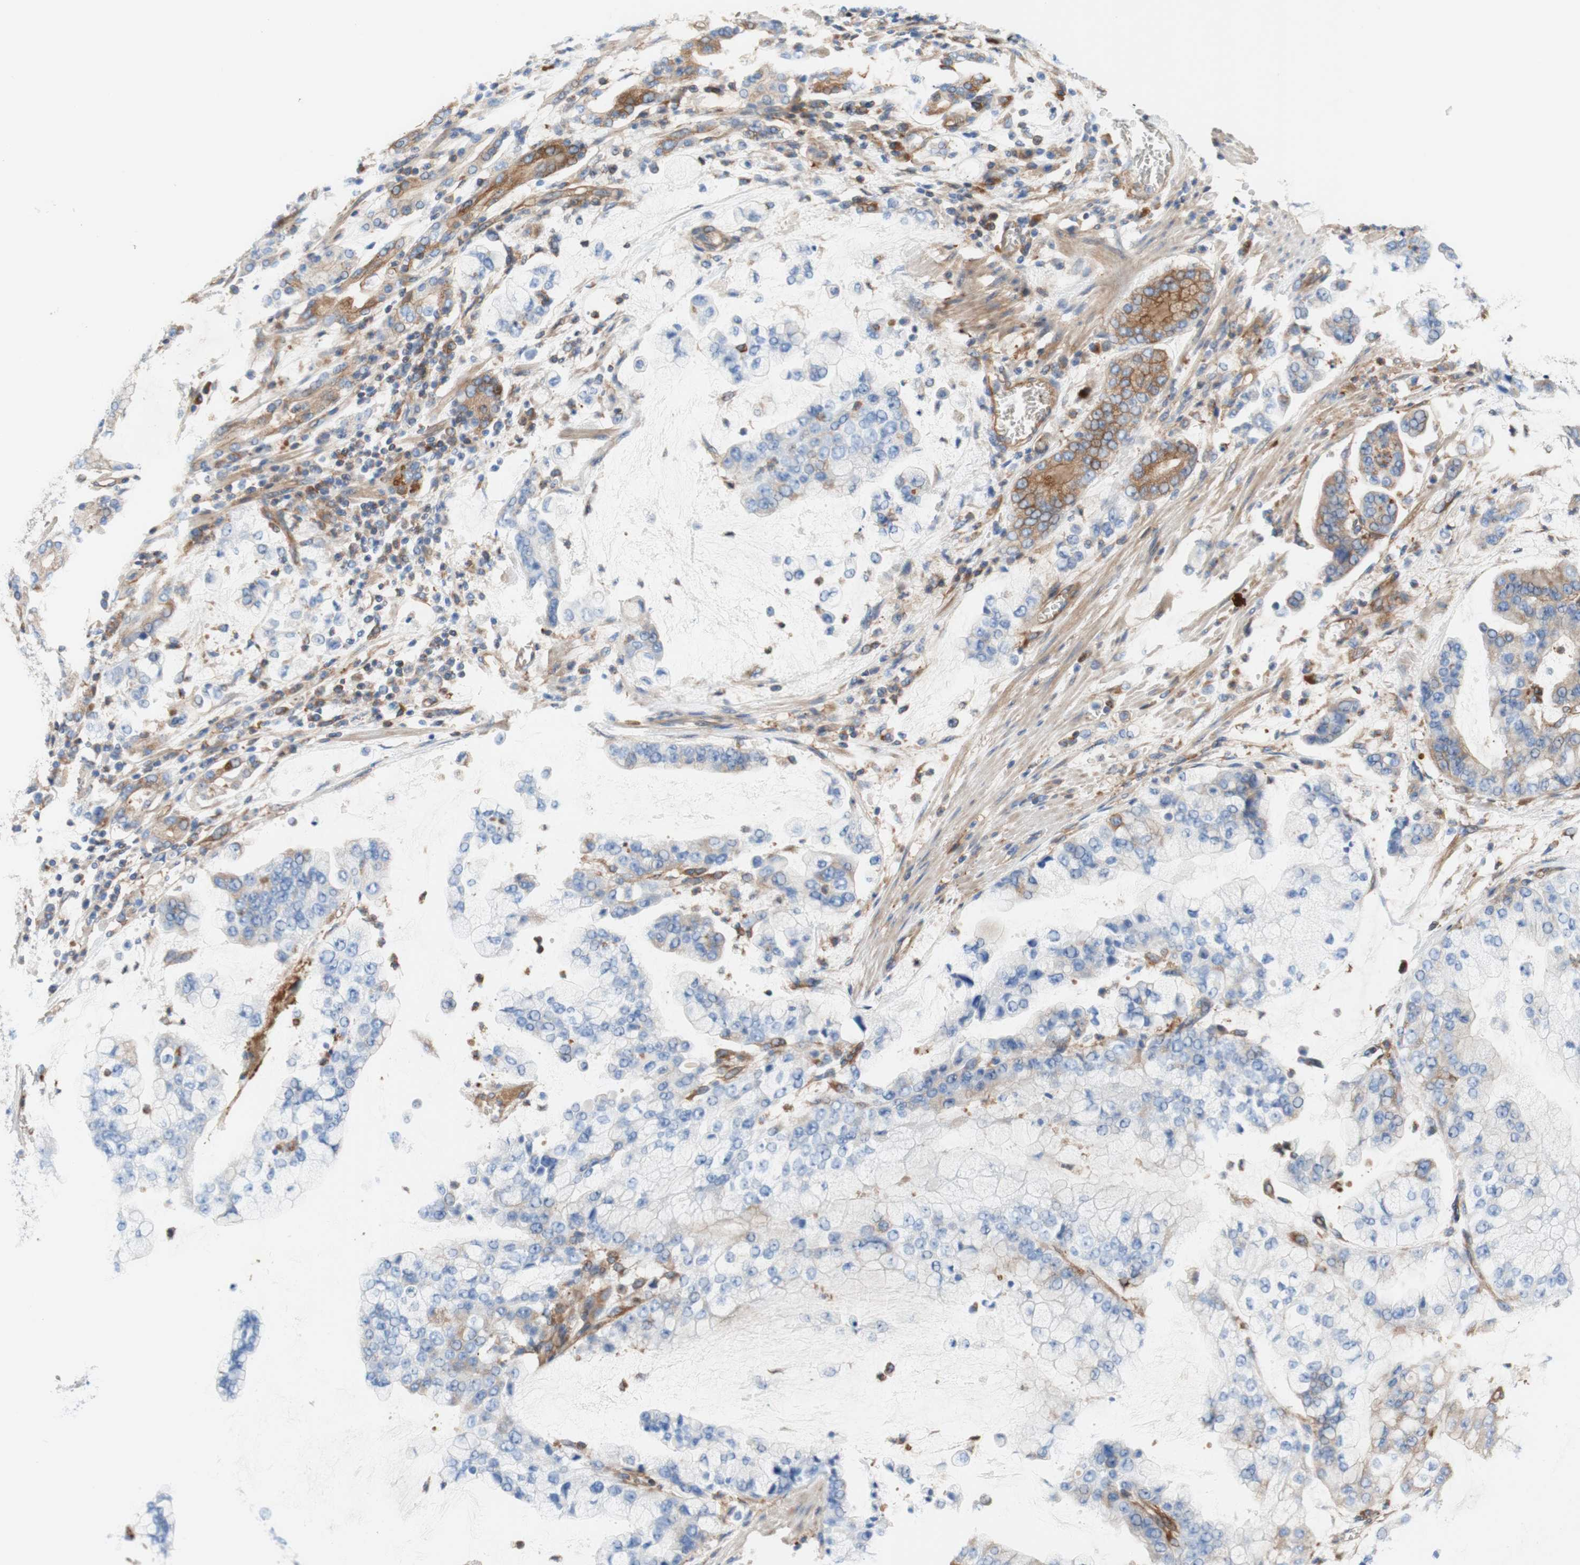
{"staining": {"intensity": "moderate", "quantity": "<25%", "location": "cytoplasmic/membranous"}, "tissue": "stomach cancer", "cell_type": "Tumor cells", "image_type": "cancer", "snomed": [{"axis": "morphology", "description": "Normal tissue, NOS"}, {"axis": "morphology", "description": "Adenocarcinoma, NOS"}, {"axis": "topography", "description": "Stomach, upper"}, {"axis": "topography", "description": "Stomach"}], "caption": "The micrograph shows immunohistochemical staining of stomach cancer. There is moderate cytoplasmic/membranous positivity is appreciated in approximately <25% of tumor cells.", "gene": "STOM", "patient": {"sex": "male", "age": 76}}